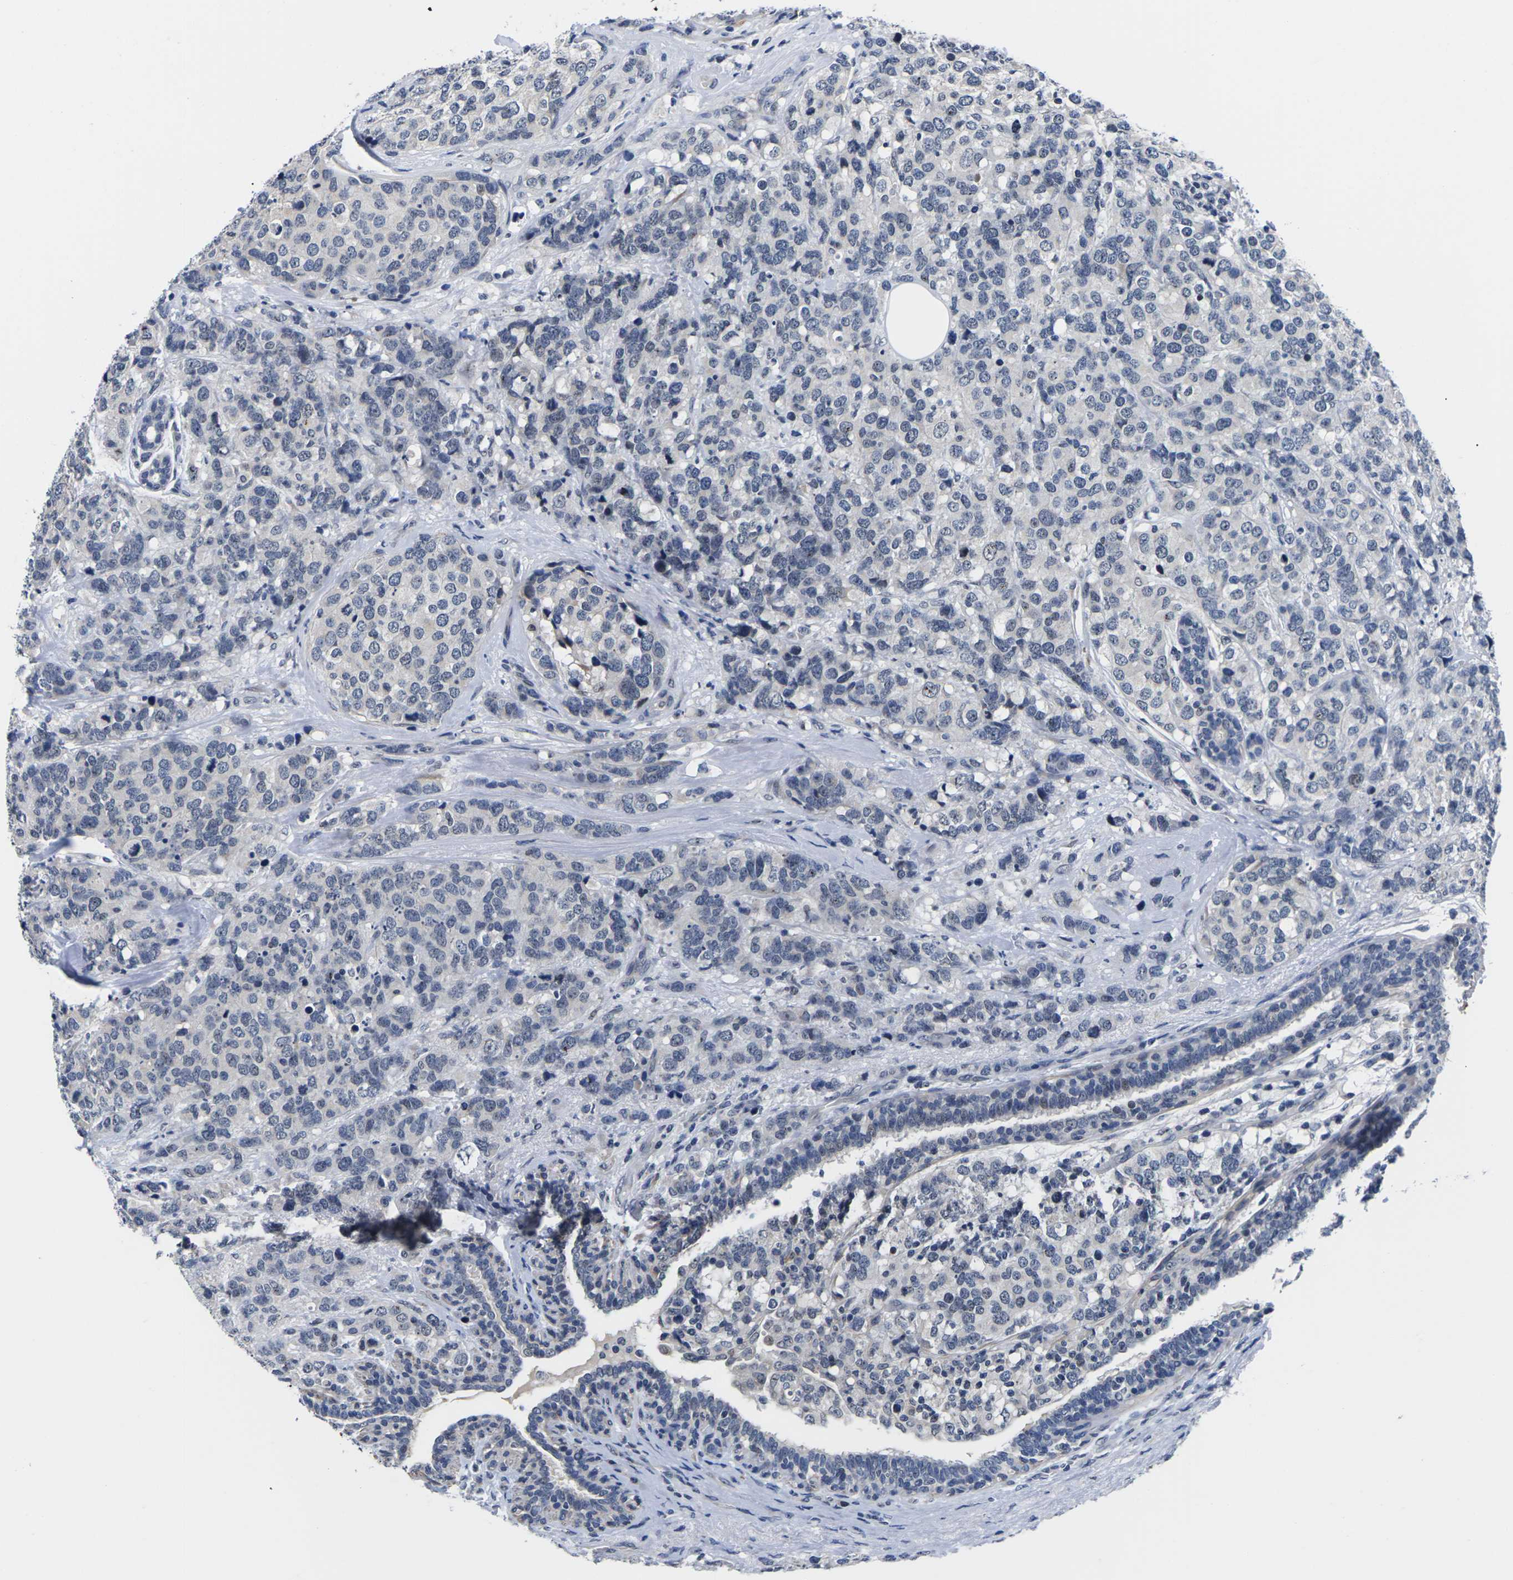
{"staining": {"intensity": "negative", "quantity": "none", "location": "none"}, "tissue": "breast cancer", "cell_type": "Tumor cells", "image_type": "cancer", "snomed": [{"axis": "morphology", "description": "Lobular carcinoma"}, {"axis": "topography", "description": "Breast"}], "caption": "An immunohistochemistry histopathology image of lobular carcinoma (breast) is shown. There is no staining in tumor cells of lobular carcinoma (breast).", "gene": "ST6GAL2", "patient": {"sex": "female", "age": 59}}